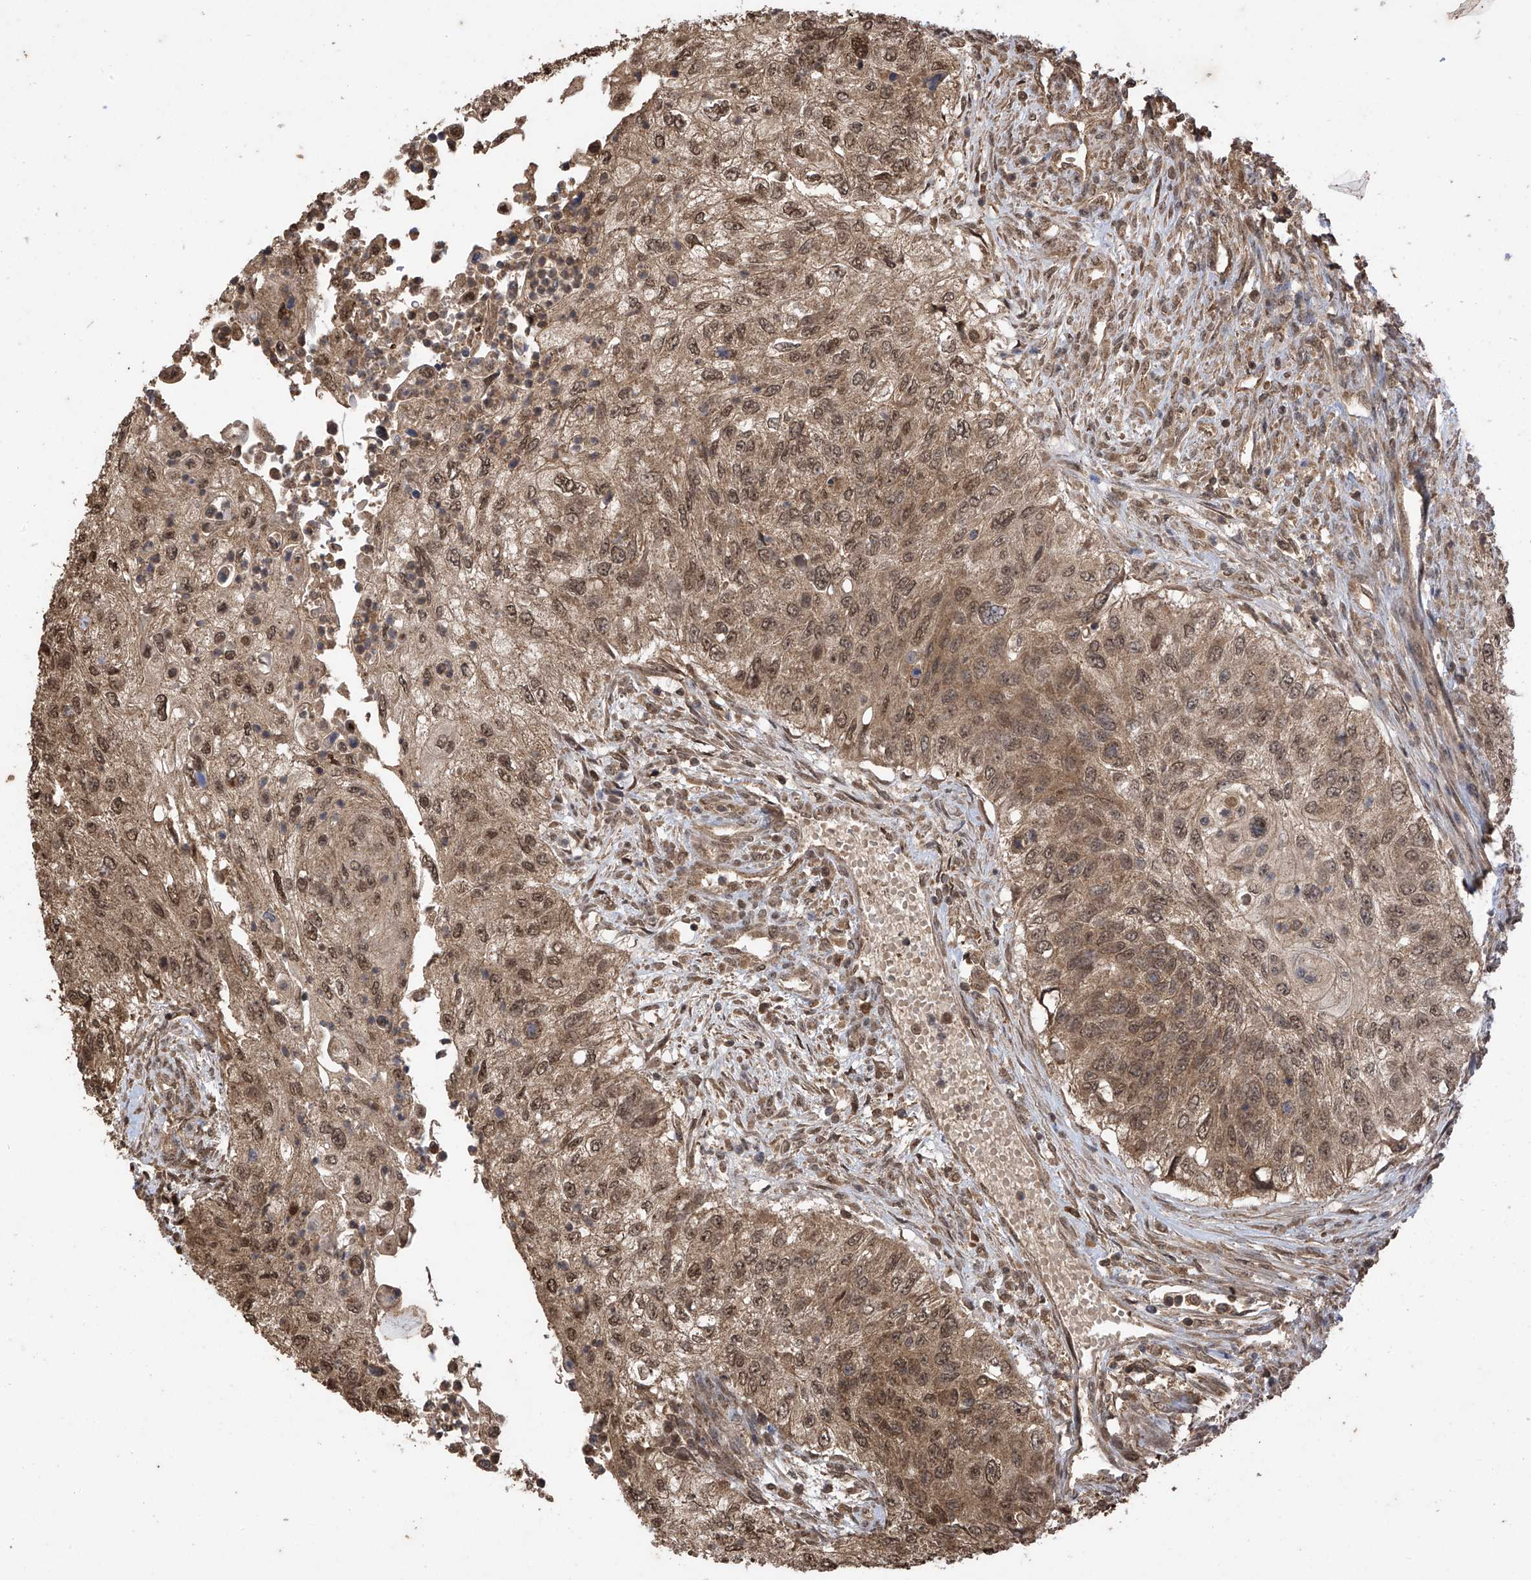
{"staining": {"intensity": "moderate", "quantity": ">75%", "location": "cytoplasmic/membranous,nuclear"}, "tissue": "urothelial cancer", "cell_type": "Tumor cells", "image_type": "cancer", "snomed": [{"axis": "morphology", "description": "Urothelial carcinoma, High grade"}, {"axis": "topography", "description": "Urinary bladder"}], "caption": "Protein analysis of urothelial carcinoma (high-grade) tissue exhibits moderate cytoplasmic/membranous and nuclear staining in approximately >75% of tumor cells.", "gene": "PNPT1", "patient": {"sex": "female", "age": 60}}